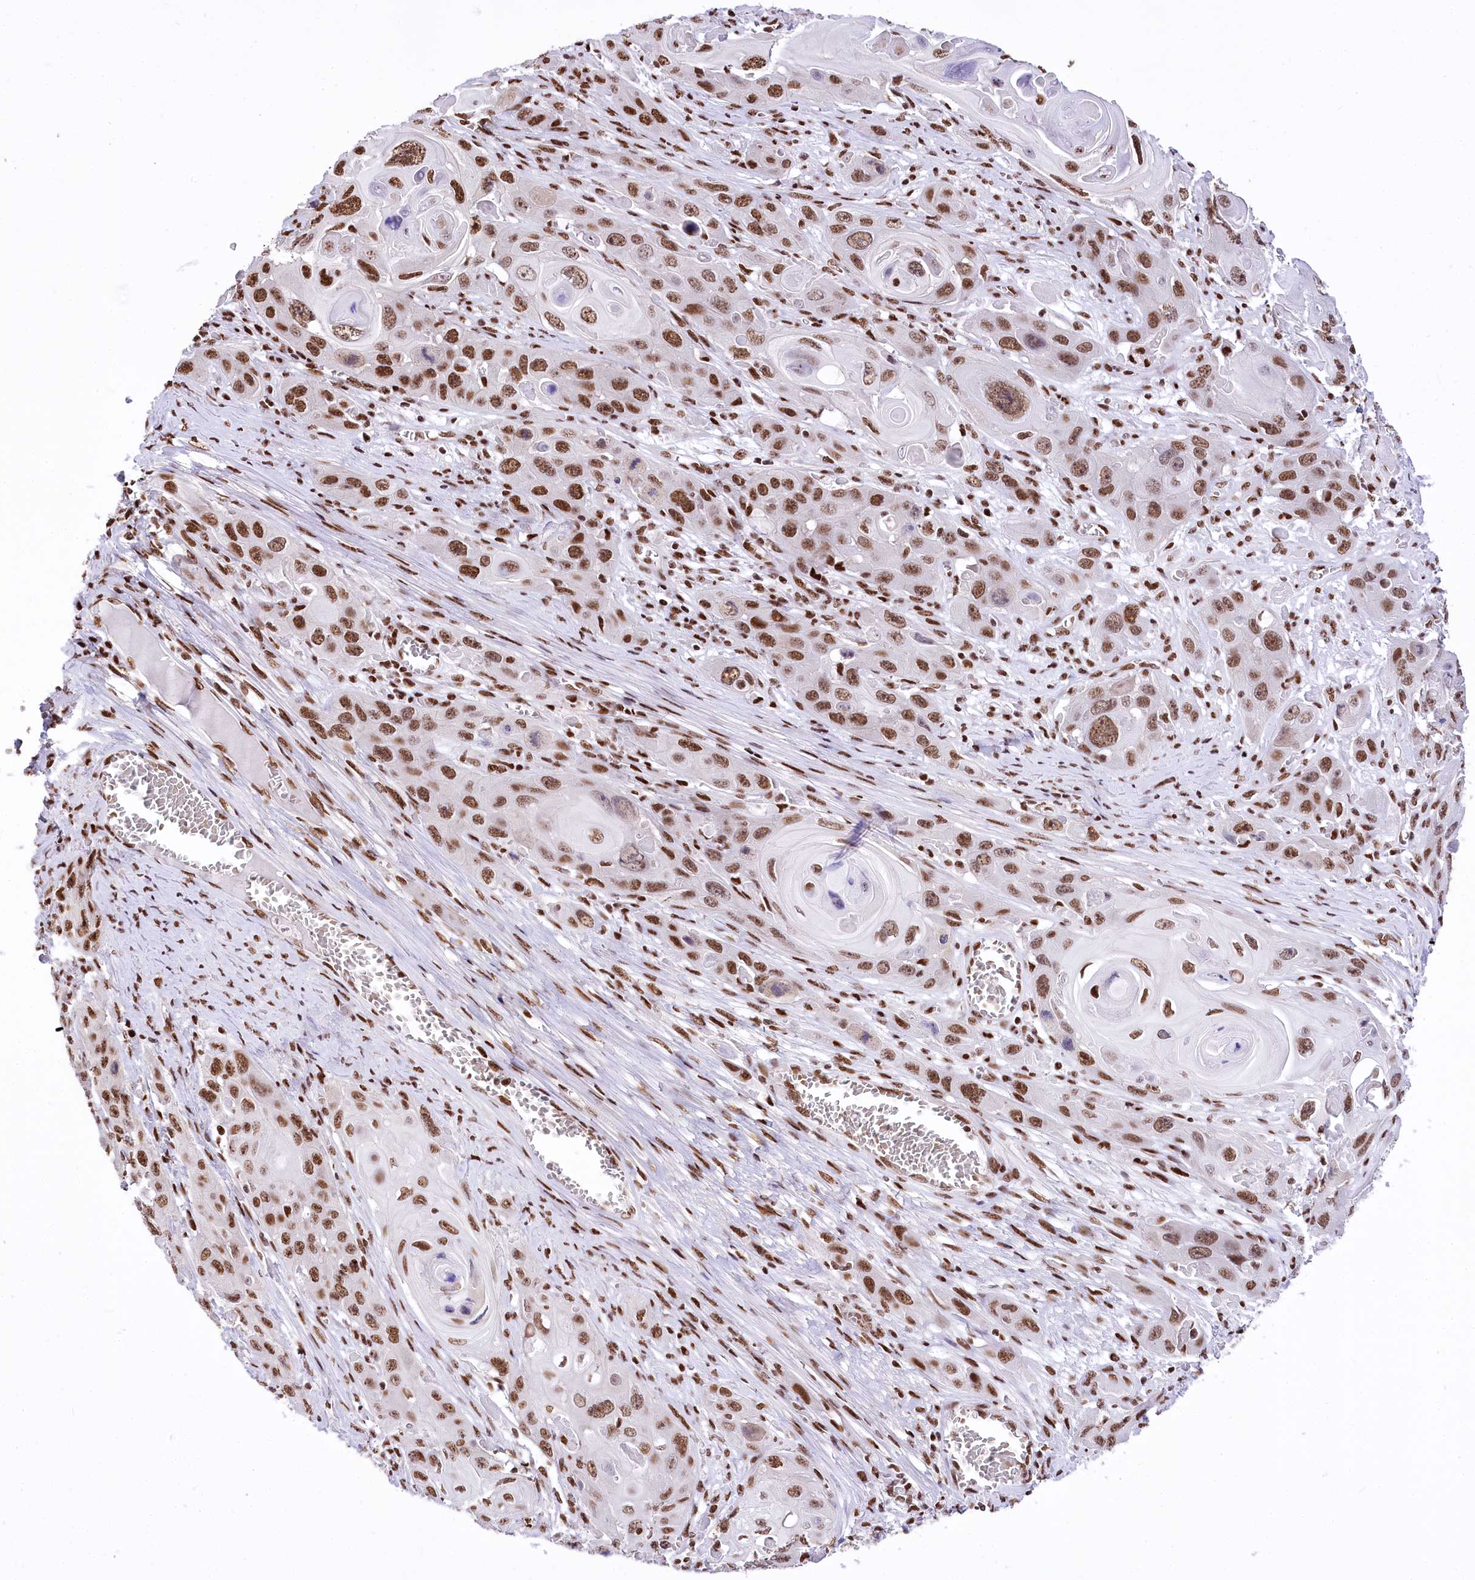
{"staining": {"intensity": "moderate", "quantity": ">75%", "location": "nuclear"}, "tissue": "skin cancer", "cell_type": "Tumor cells", "image_type": "cancer", "snomed": [{"axis": "morphology", "description": "Squamous cell carcinoma, NOS"}, {"axis": "topography", "description": "Skin"}], "caption": "A histopathology image of squamous cell carcinoma (skin) stained for a protein exhibits moderate nuclear brown staining in tumor cells.", "gene": "POU4F3", "patient": {"sex": "male", "age": 55}}